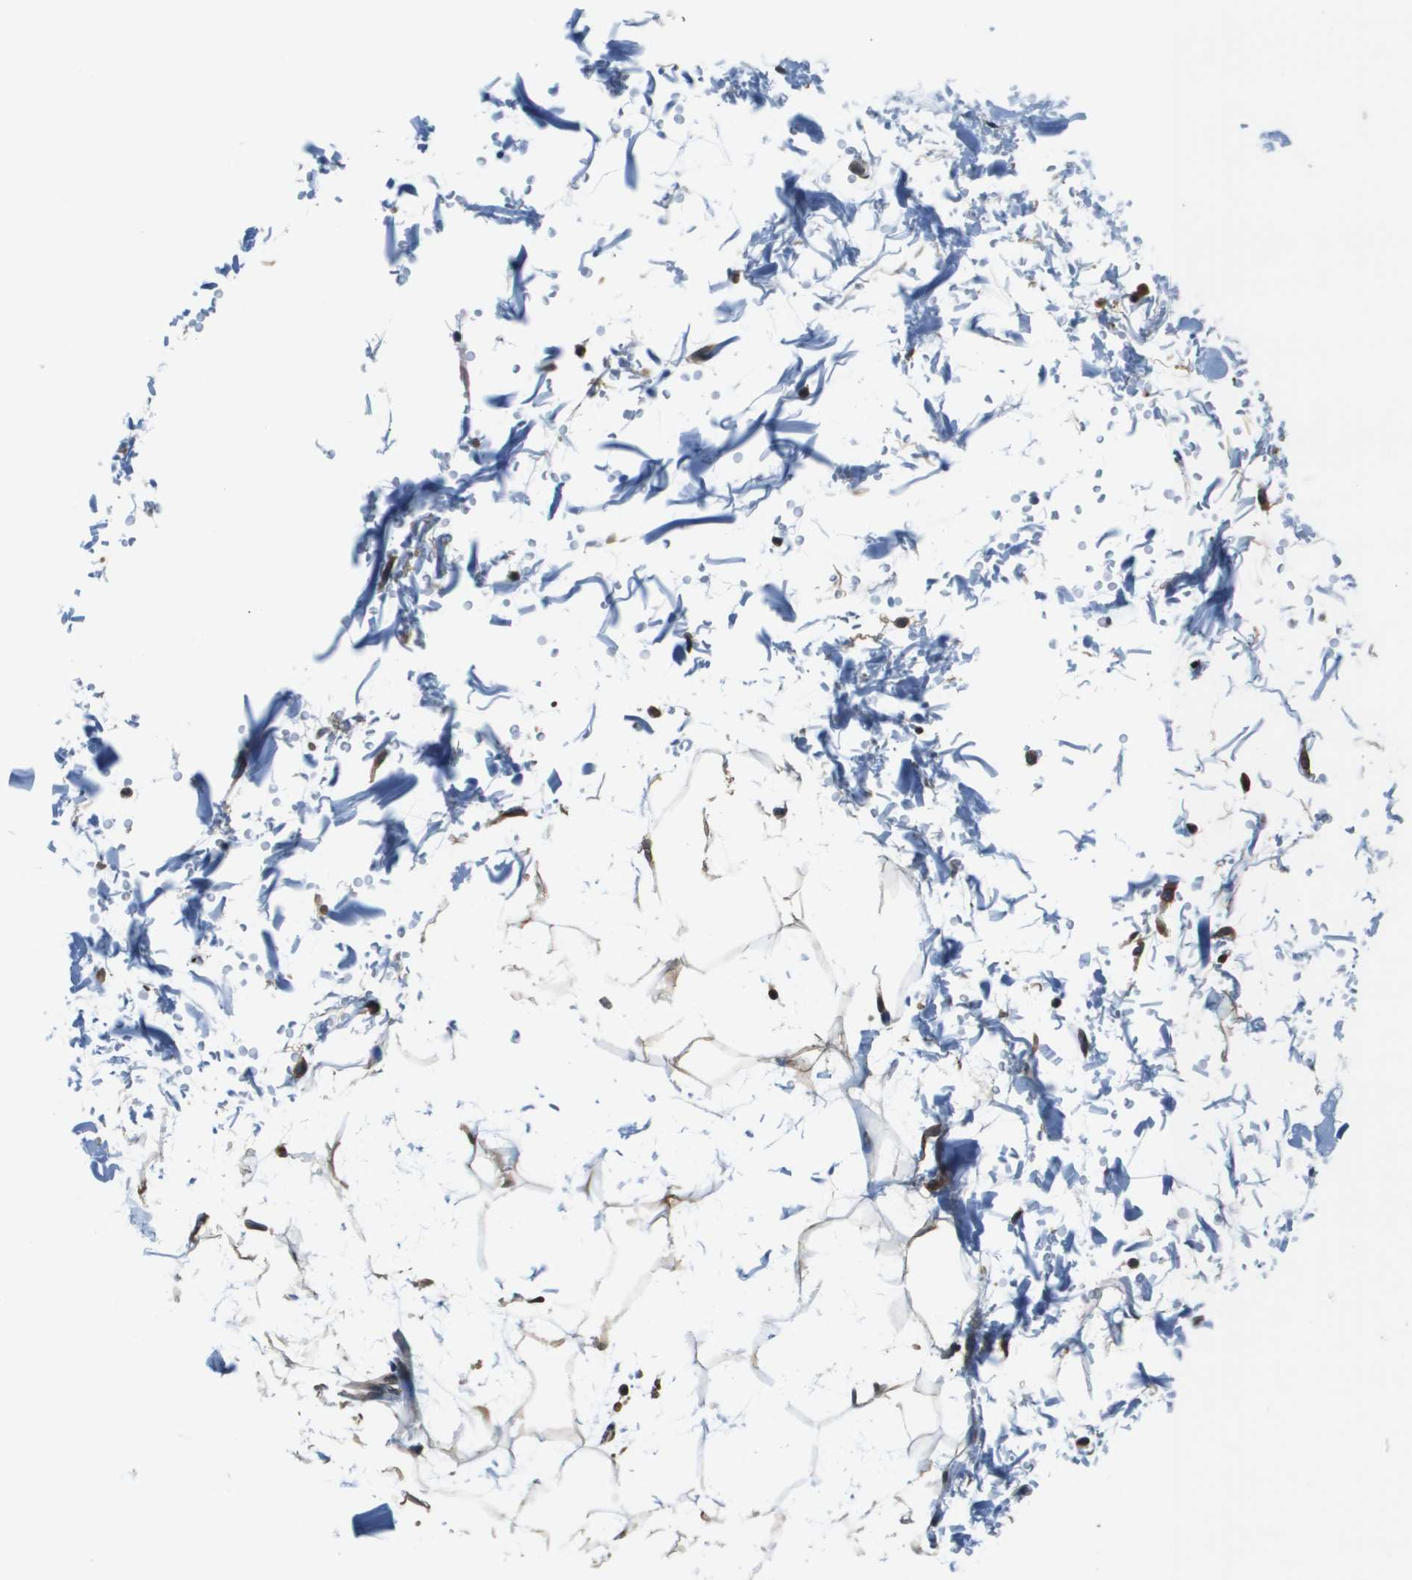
{"staining": {"intensity": "strong", "quantity": "25%-75%", "location": "cytoplasmic/membranous"}, "tissue": "adipose tissue", "cell_type": "Adipocytes", "image_type": "normal", "snomed": [{"axis": "morphology", "description": "Normal tissue, NOS"}, {"axis": "topography", "description": "Soft tissue"}], "caption": "Strong cytoplasmic/membranous protein positivity is appreciated in about 25%-75% of adipocytes in adipose tissue.", "gene": "SEC62", "patient": {"sex": "male", "age": 72}}